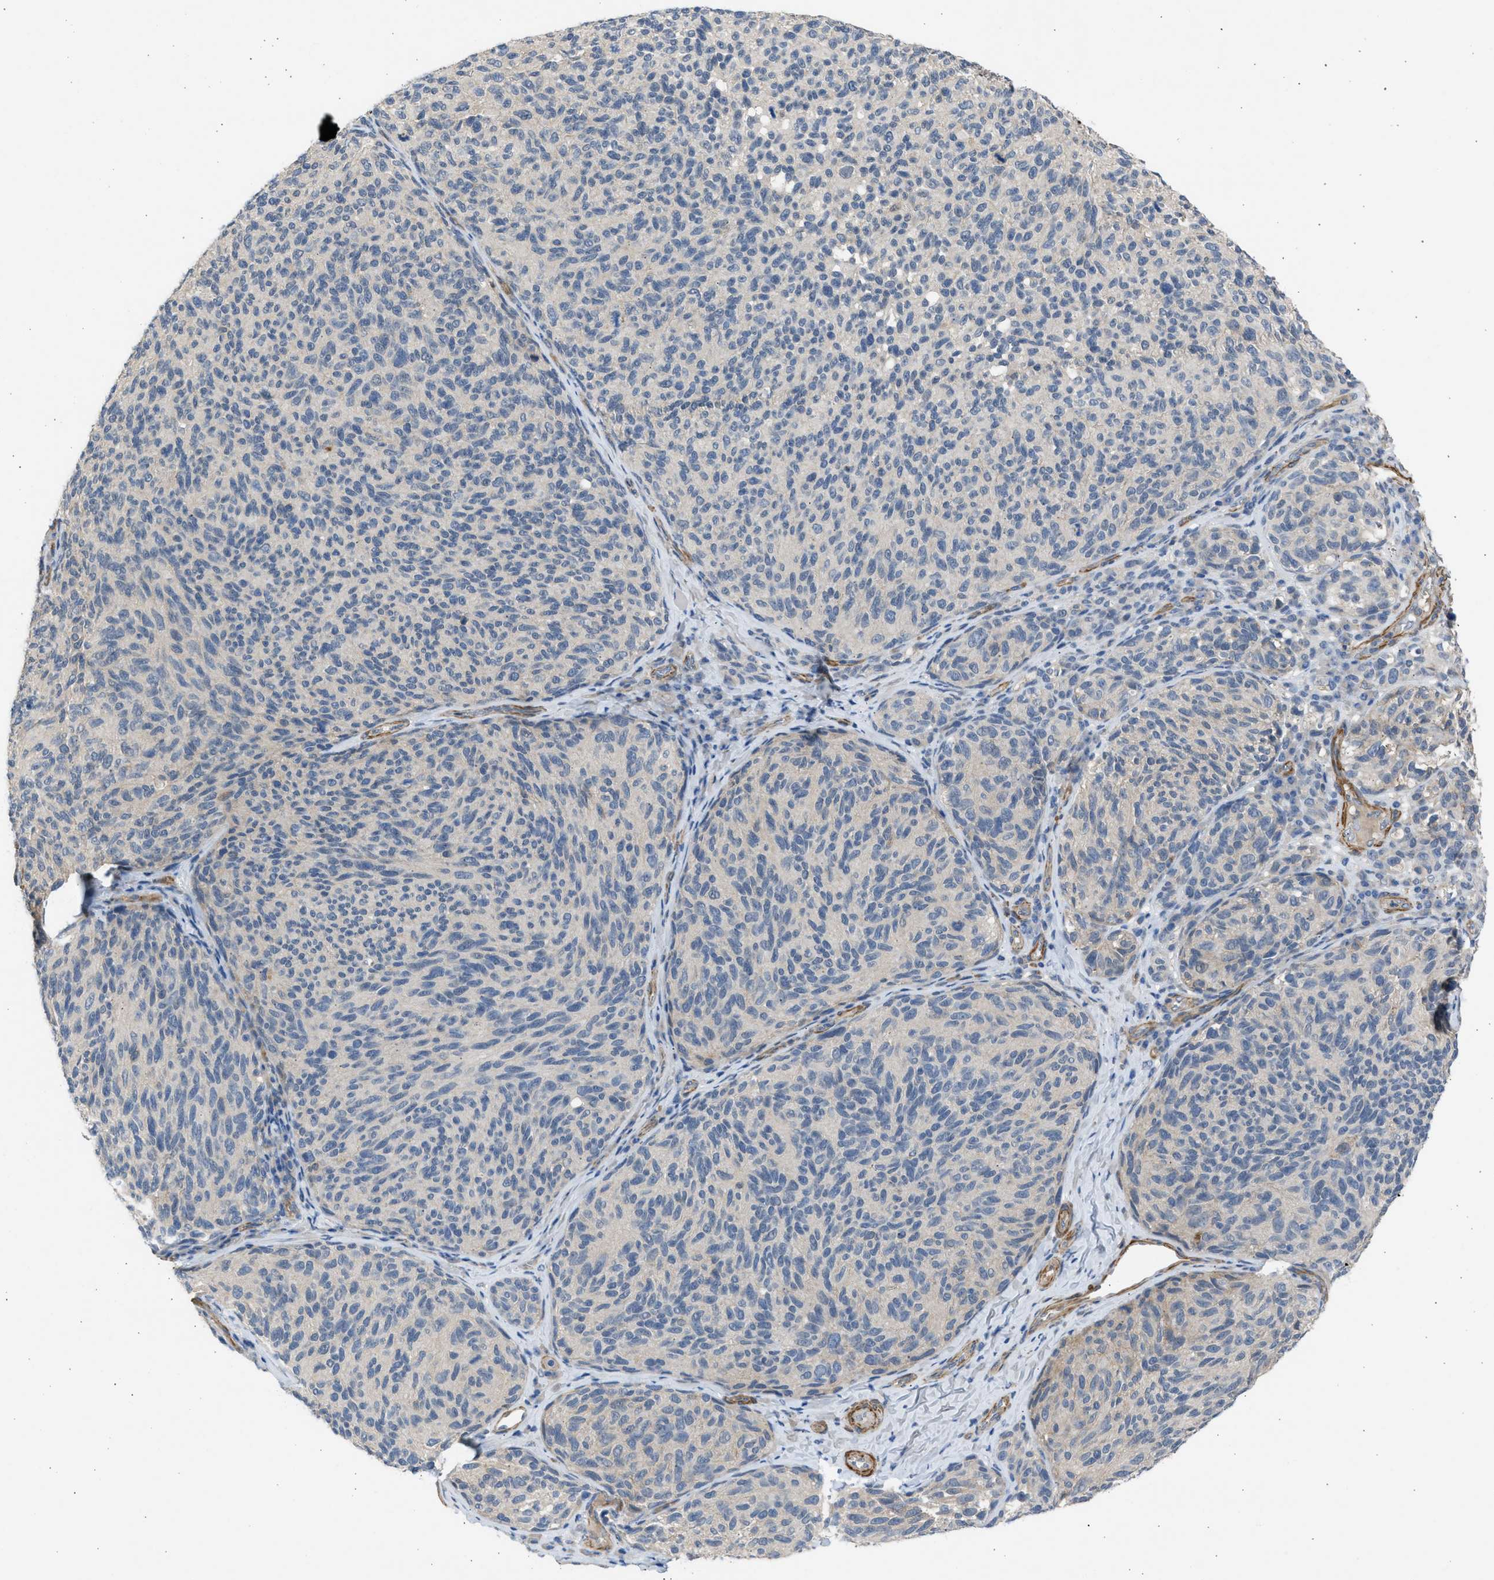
{"staining": {"intensity": "negative", "quantity": "none", "location": "none"}, "tissue": "melanoma", "cell_type": "Tumor cells", "image_type": "cancer", "snomed": [{"axis": "morphology", "description": "Malignant melanoma, NOS"}, {"axis": "topography", "description": "Skin"}], "caption": "Immunohistochemistry of human melanoma demonstrates no positivity in tumor cells. (DAB (3,3'-diaminobenzidine) immunohistochemistry (IHC), high magnification).", "gene": "PCNX3", "patient": {"sex": "female", "age": 73}}